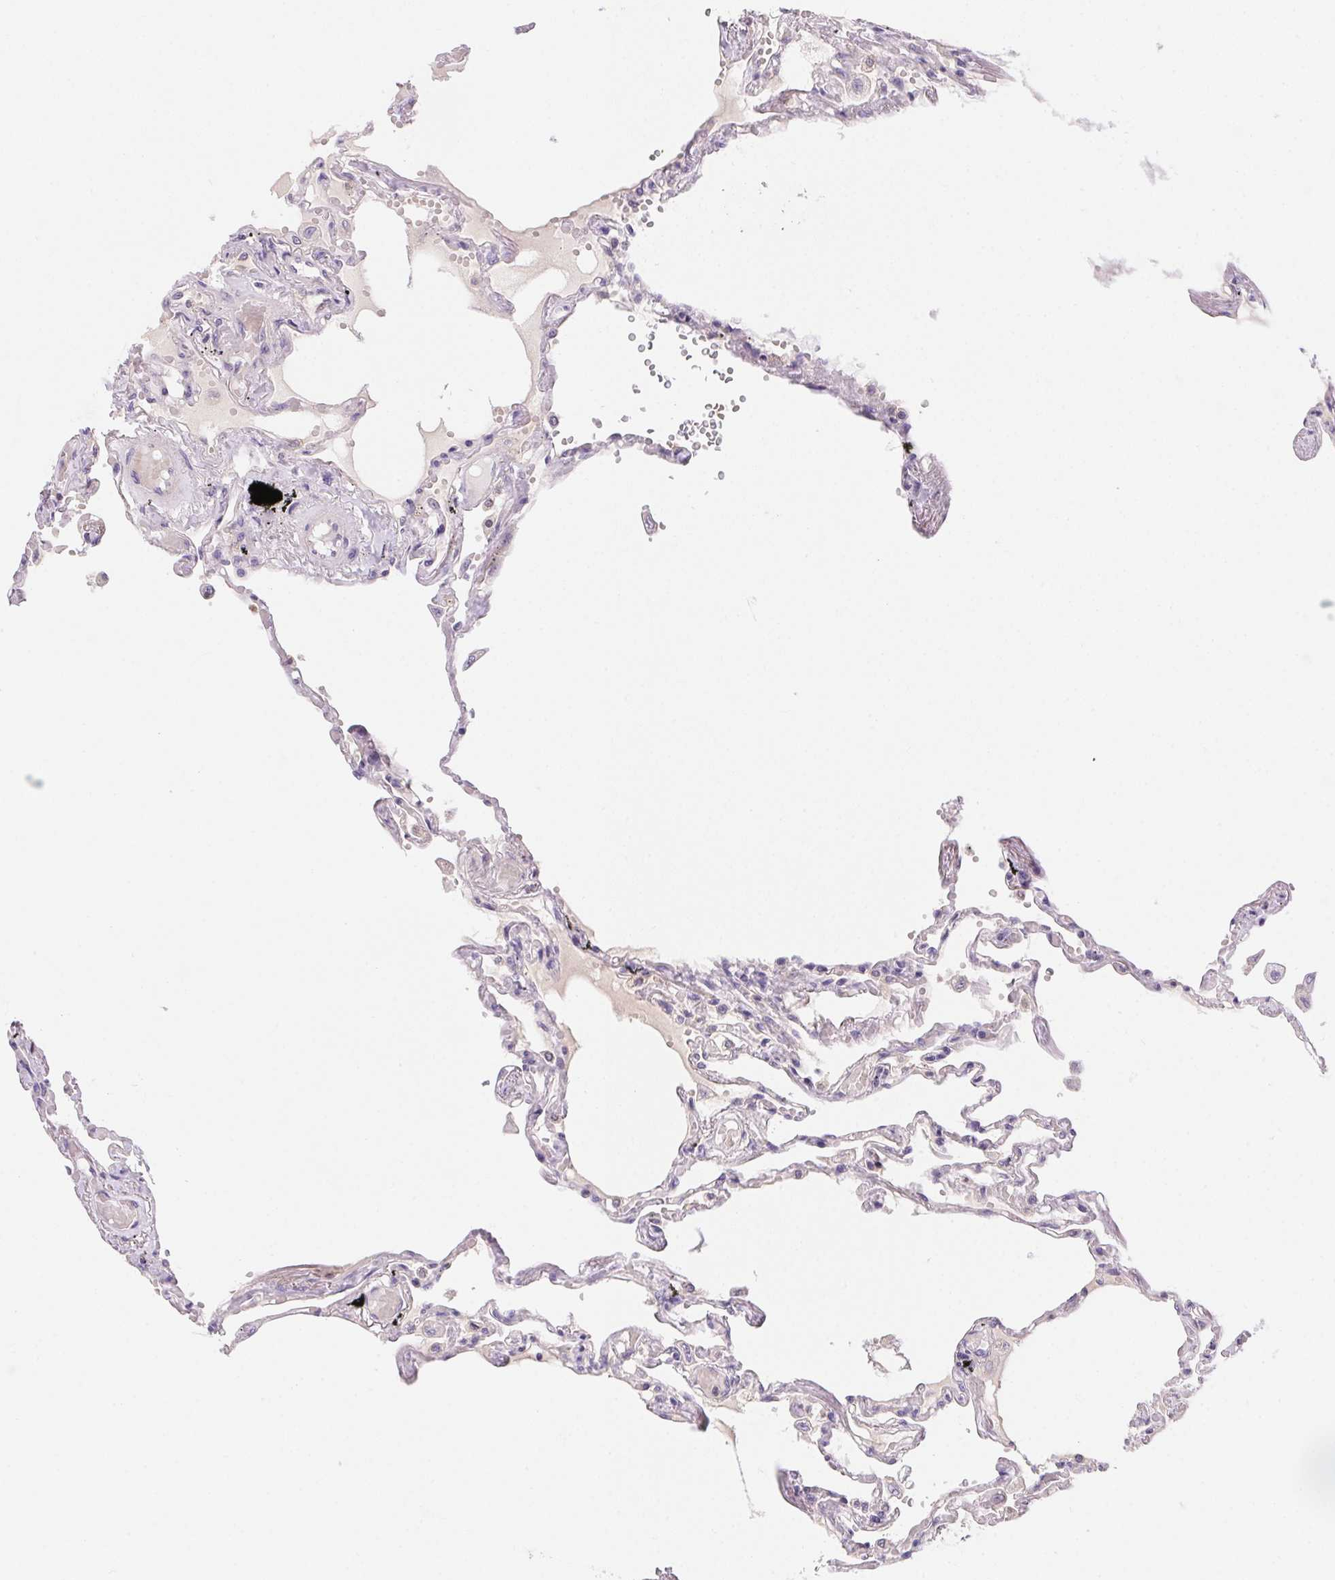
{"staining": {"intensity": "weak", "quantity": "<25%", "location": "cytoplasmic/membranous"}, "tissue": "lung", "cell_type": "Alveolar cells", "image_type": "normal", "snomed": [{"axis": "morphology", "description": "Normal tissue, NOS"}, {"axis": "morphology", "description": "Adenocarcinoma, NOS"}, {"axis": "topography", "description": "Cartilage tissue"}, {"axis": "topography", "description": "Lung"}], "caption": "Alveolar cells show no significant protein expression in unremarkable lung. The staining was performed using DAB (3,3'-diaminobenzidine) to visualize the protein expression in brown, while the nuclei were stained in blue with hematoxylin (Magnification: 20x).", "gene": "PRKAA1", "patient": {"sex": "female", "age": 67}}